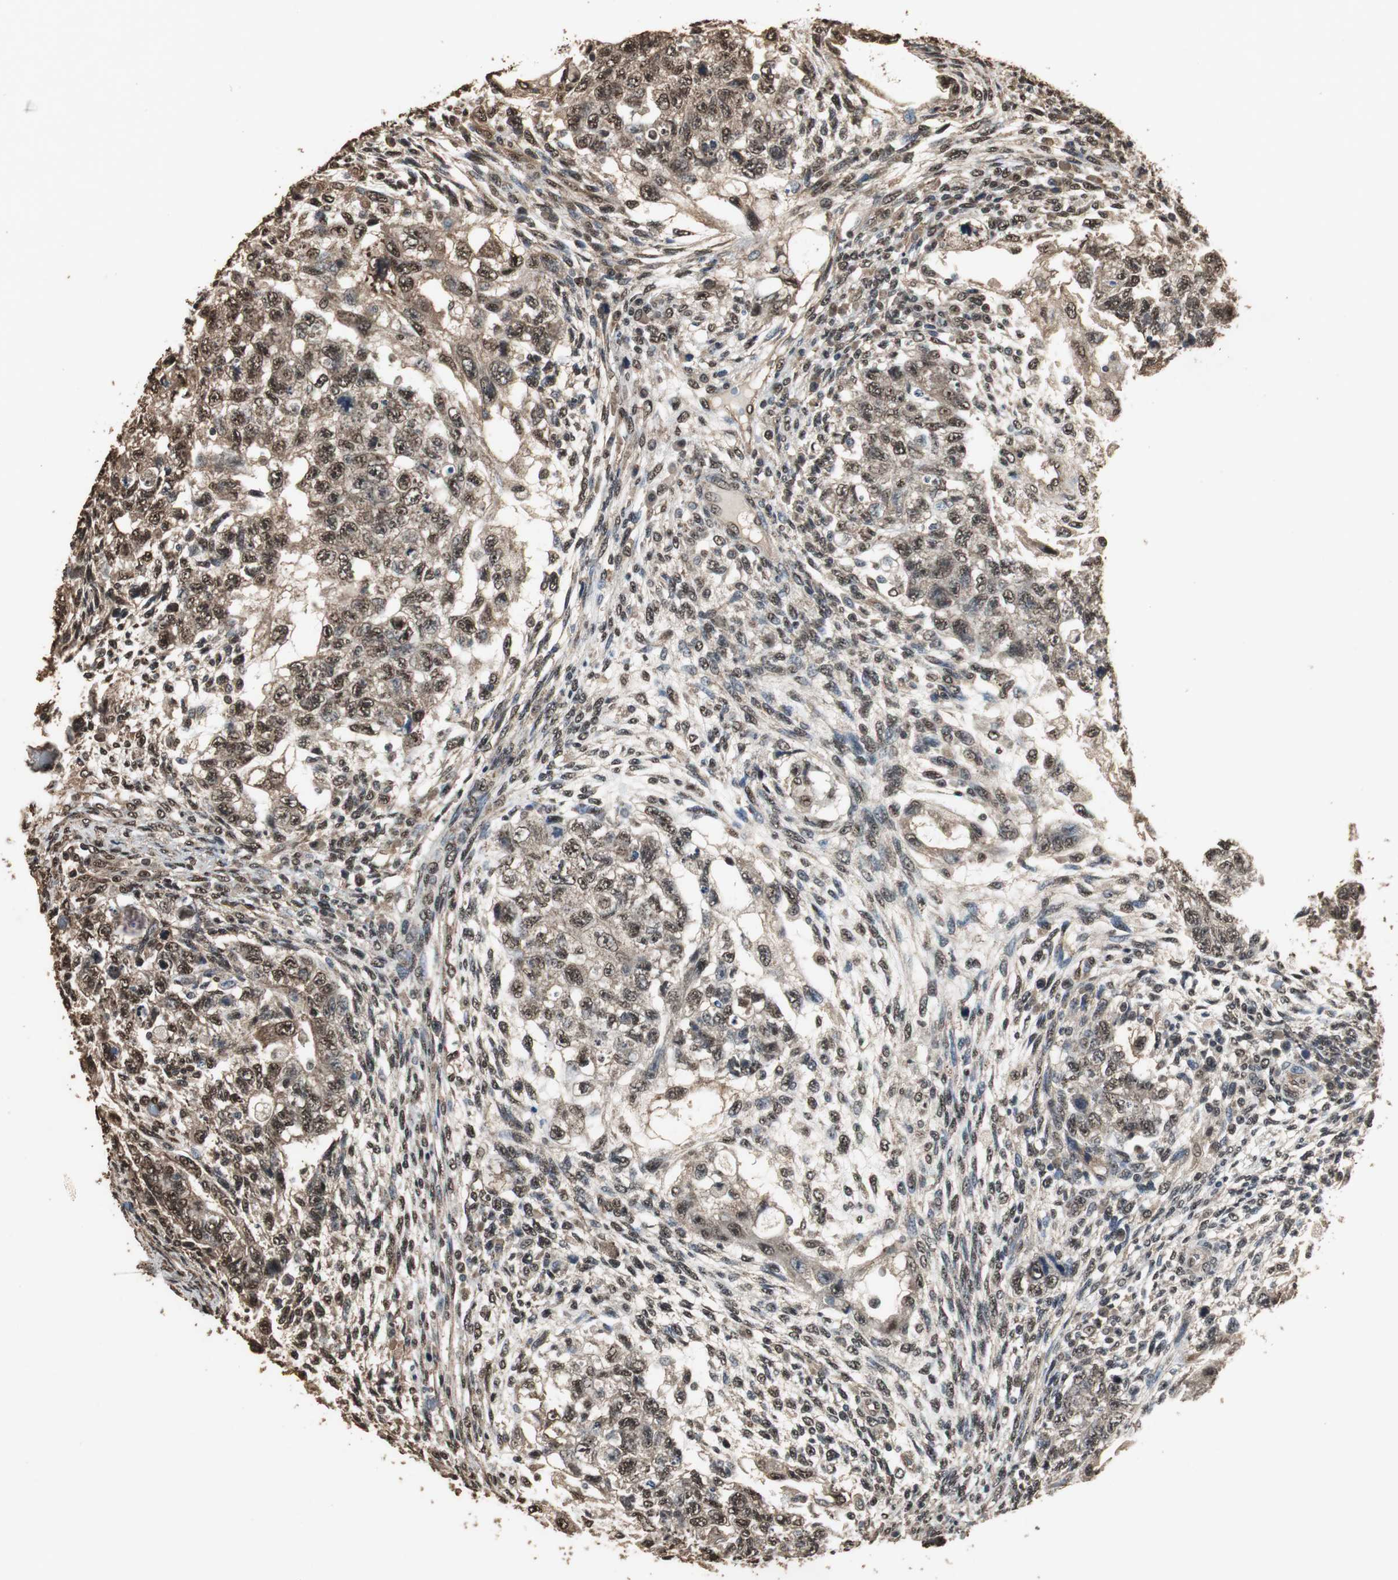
{"staining": {"intensity": "strong", "quantity": ">75%", "location": "cytoplasmic/membranous,nuclear"}, "tissue": "testis cancer", "cell_type": "Tumor cells", "image_type": "cancer", "snomed": [{"axis": "morphology", "description": "Normal tissue, NOS"}, {"axis": "morphology", "description": "Carcinoma, Embryonal, NOS"}, {"axis": "topography", "description": "Testis"}], "caption": "Immunohistochemistry image of embryonal carcinoma (testis) stained for a protein (brown), which exhibits high levels of strong cytoplasmic/membranous and nuclear positivity in approximately >75% of tumor cells.", "gene": "PPP1R13B", "patient": {"sex": "male", "age": 36}}